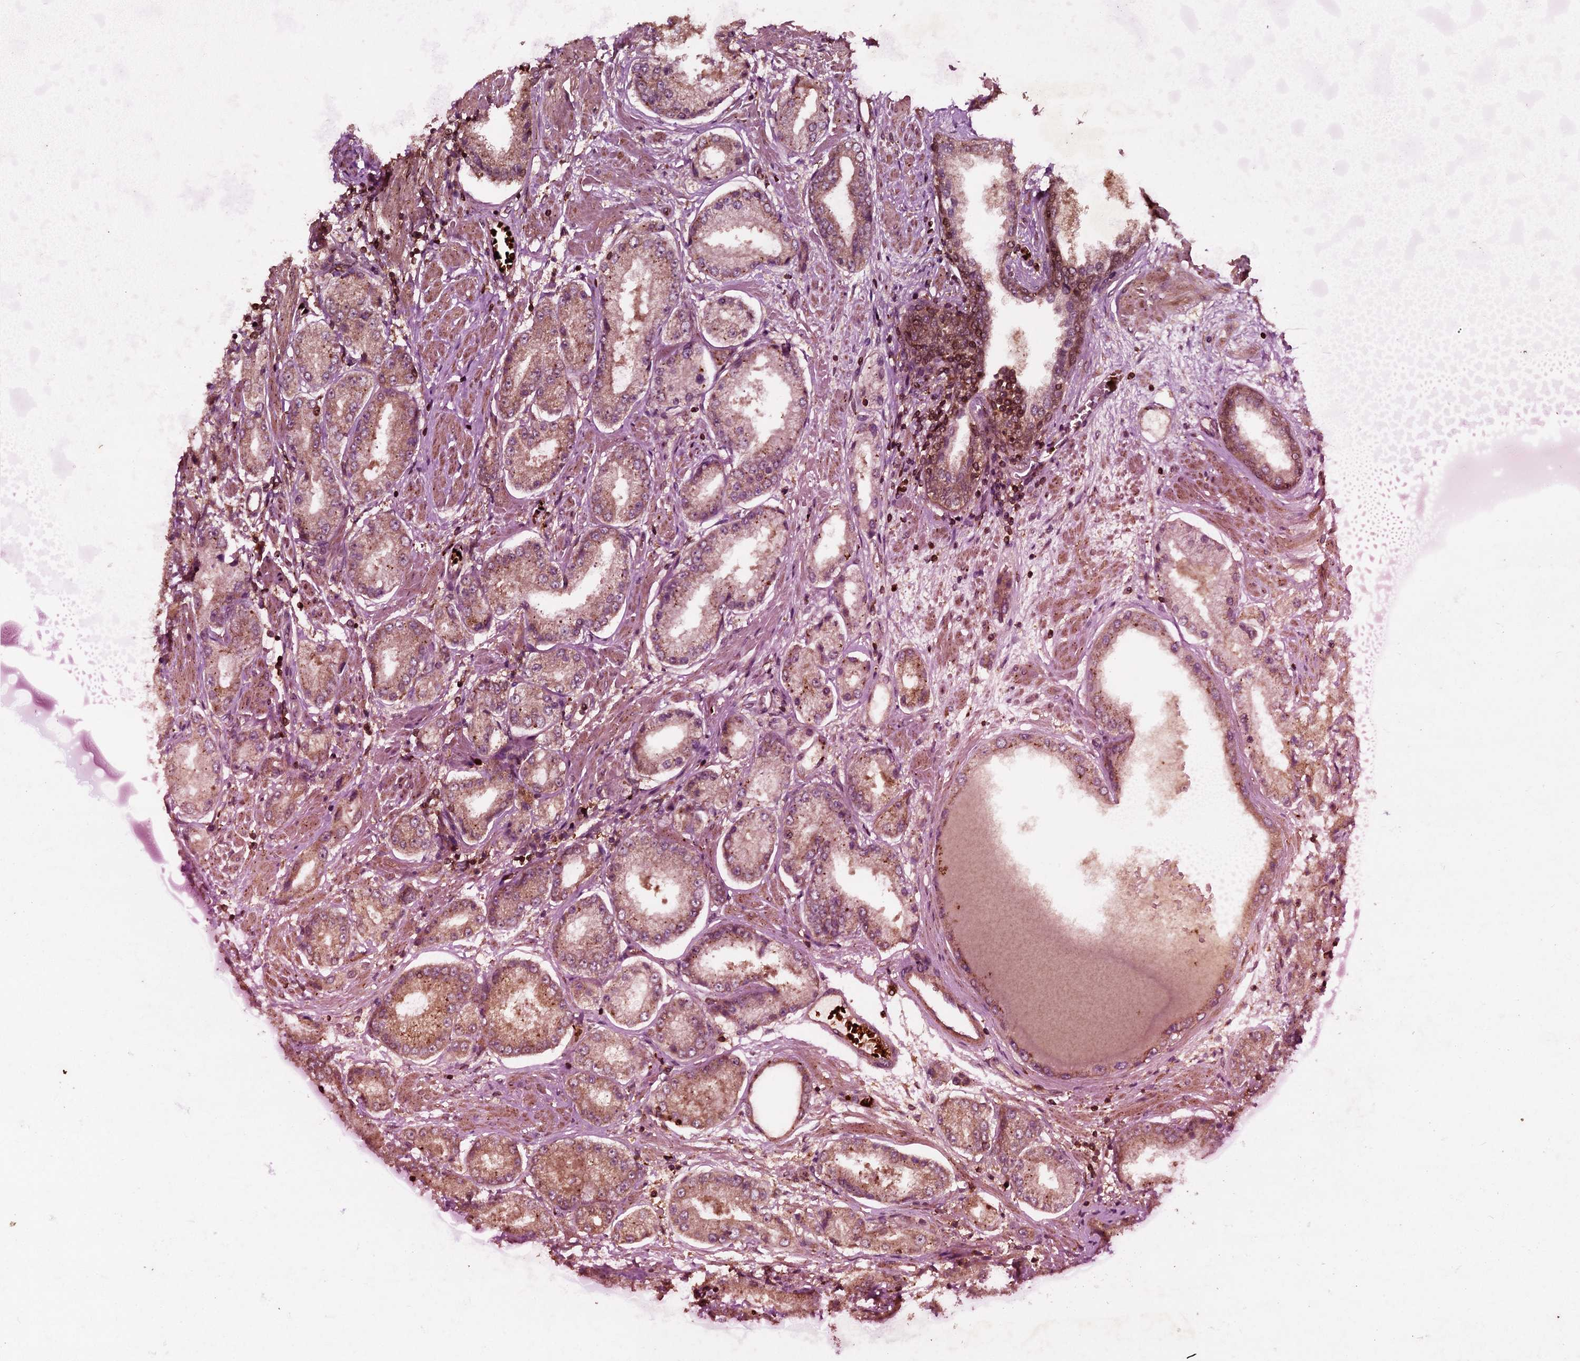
{"staining": {"intensity": "moderate", "quantity": "25%-75%", "location": "cytoplasmic/membranous"}, "tissue": "prostate cancer", "cell_type": "Tumor cells", "image_type": "cancer", "snomed": [{"axis": "morphology", "description": "Adenocarcinoma, High grade"}, {"axis": "topography", "description": "Prostate"}], "caption": "Immunohistochemical staining of human prostate cancer displays medium levels of moderate cytoplasmic/membranous protein positivity in about 25%-75% of tumor cells. (DAB IHC, brown staining for protein, blue staining for nuclei).", "gene": "ADGRG3", "patient": {"sex": "male", "age": 59}}